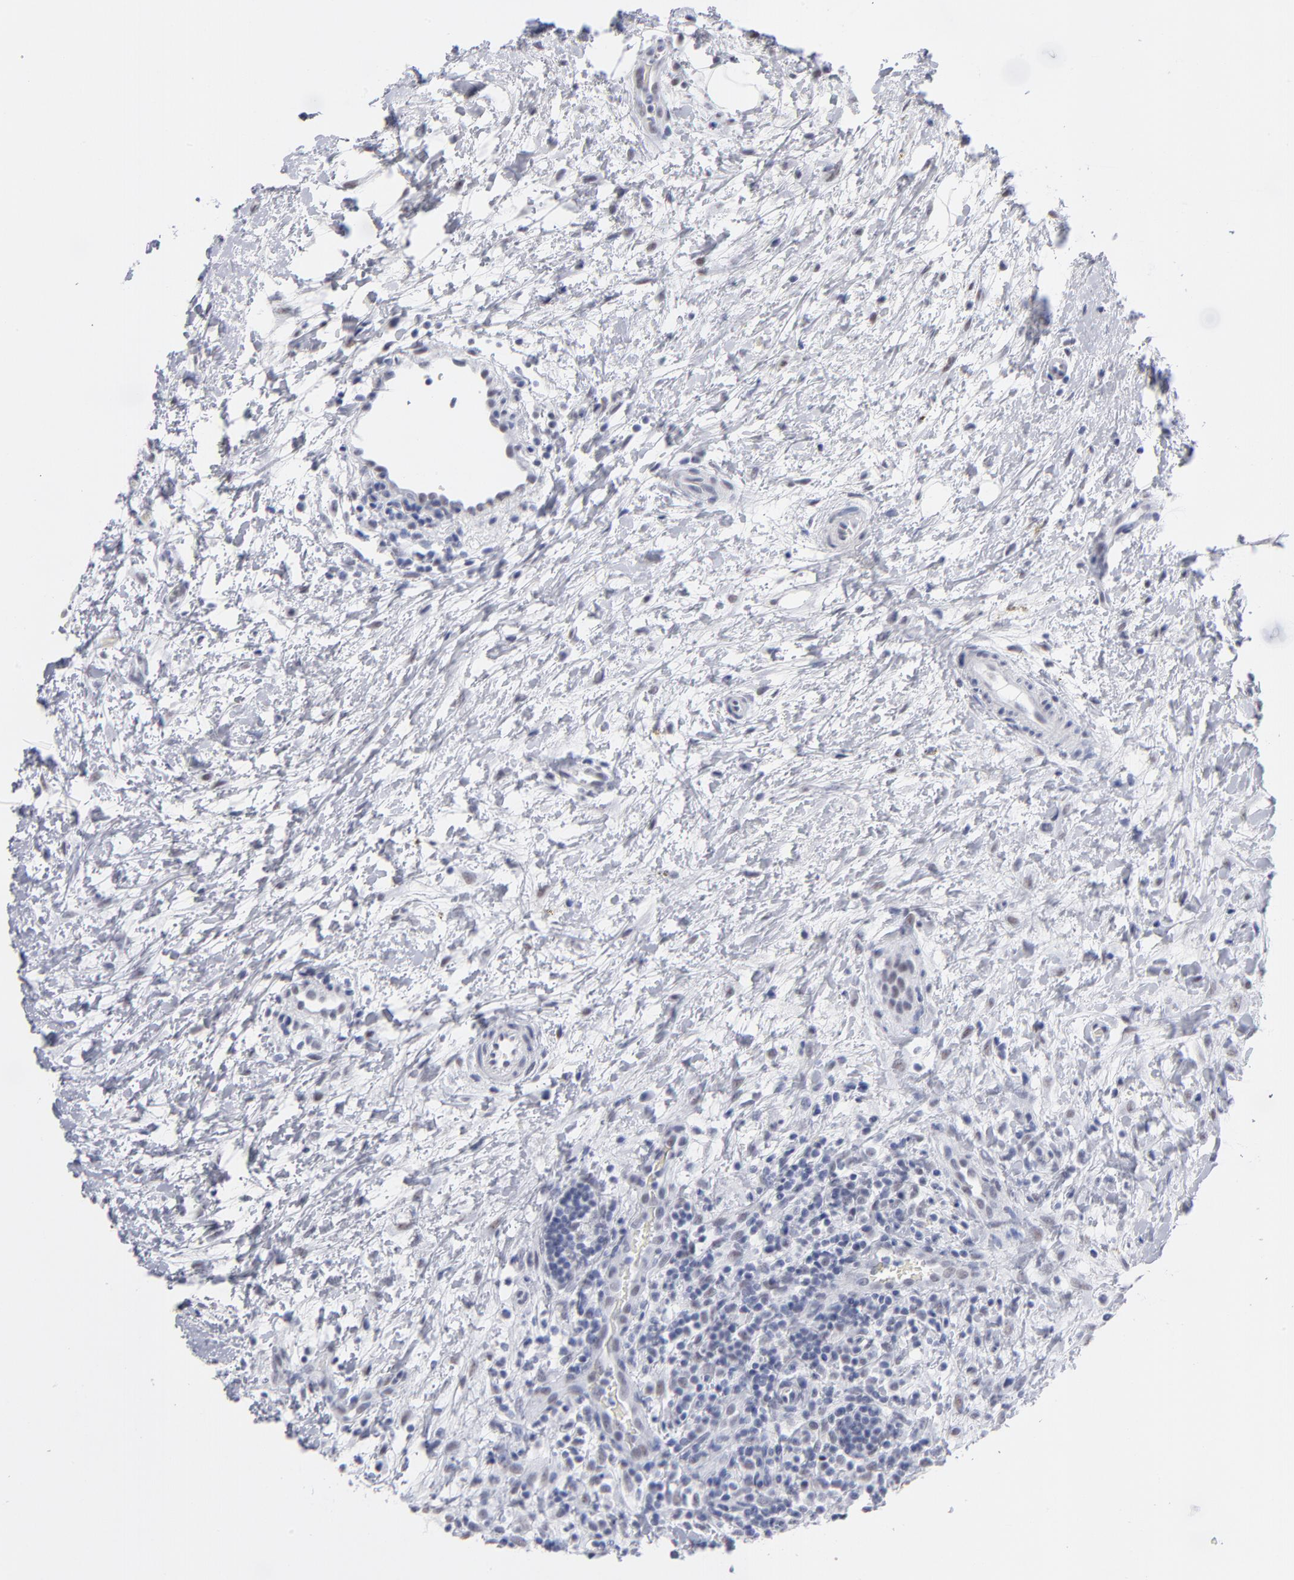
{"staining": {"intensity": "weak", "quantity": "<25%", "location": "nuclear"}, "tissue": "lymphoma", "cell_type": "Tumor cells", "image_type": "cancer", "snomed": [{"axis": "morphology", "description": "Malignant lymphoma, non-Hodgkin's type, Low grade"}, {"axis": "topography", "description": "Lymph node"}], "caption": "This is a micrograph of IHC staining of low-grade malignant lymphoma, non-Hodgkin's type, which shows no positivity in tumor cells.", "gene": "SNRPB", "patient": {"sex": "female", "age": 76}}